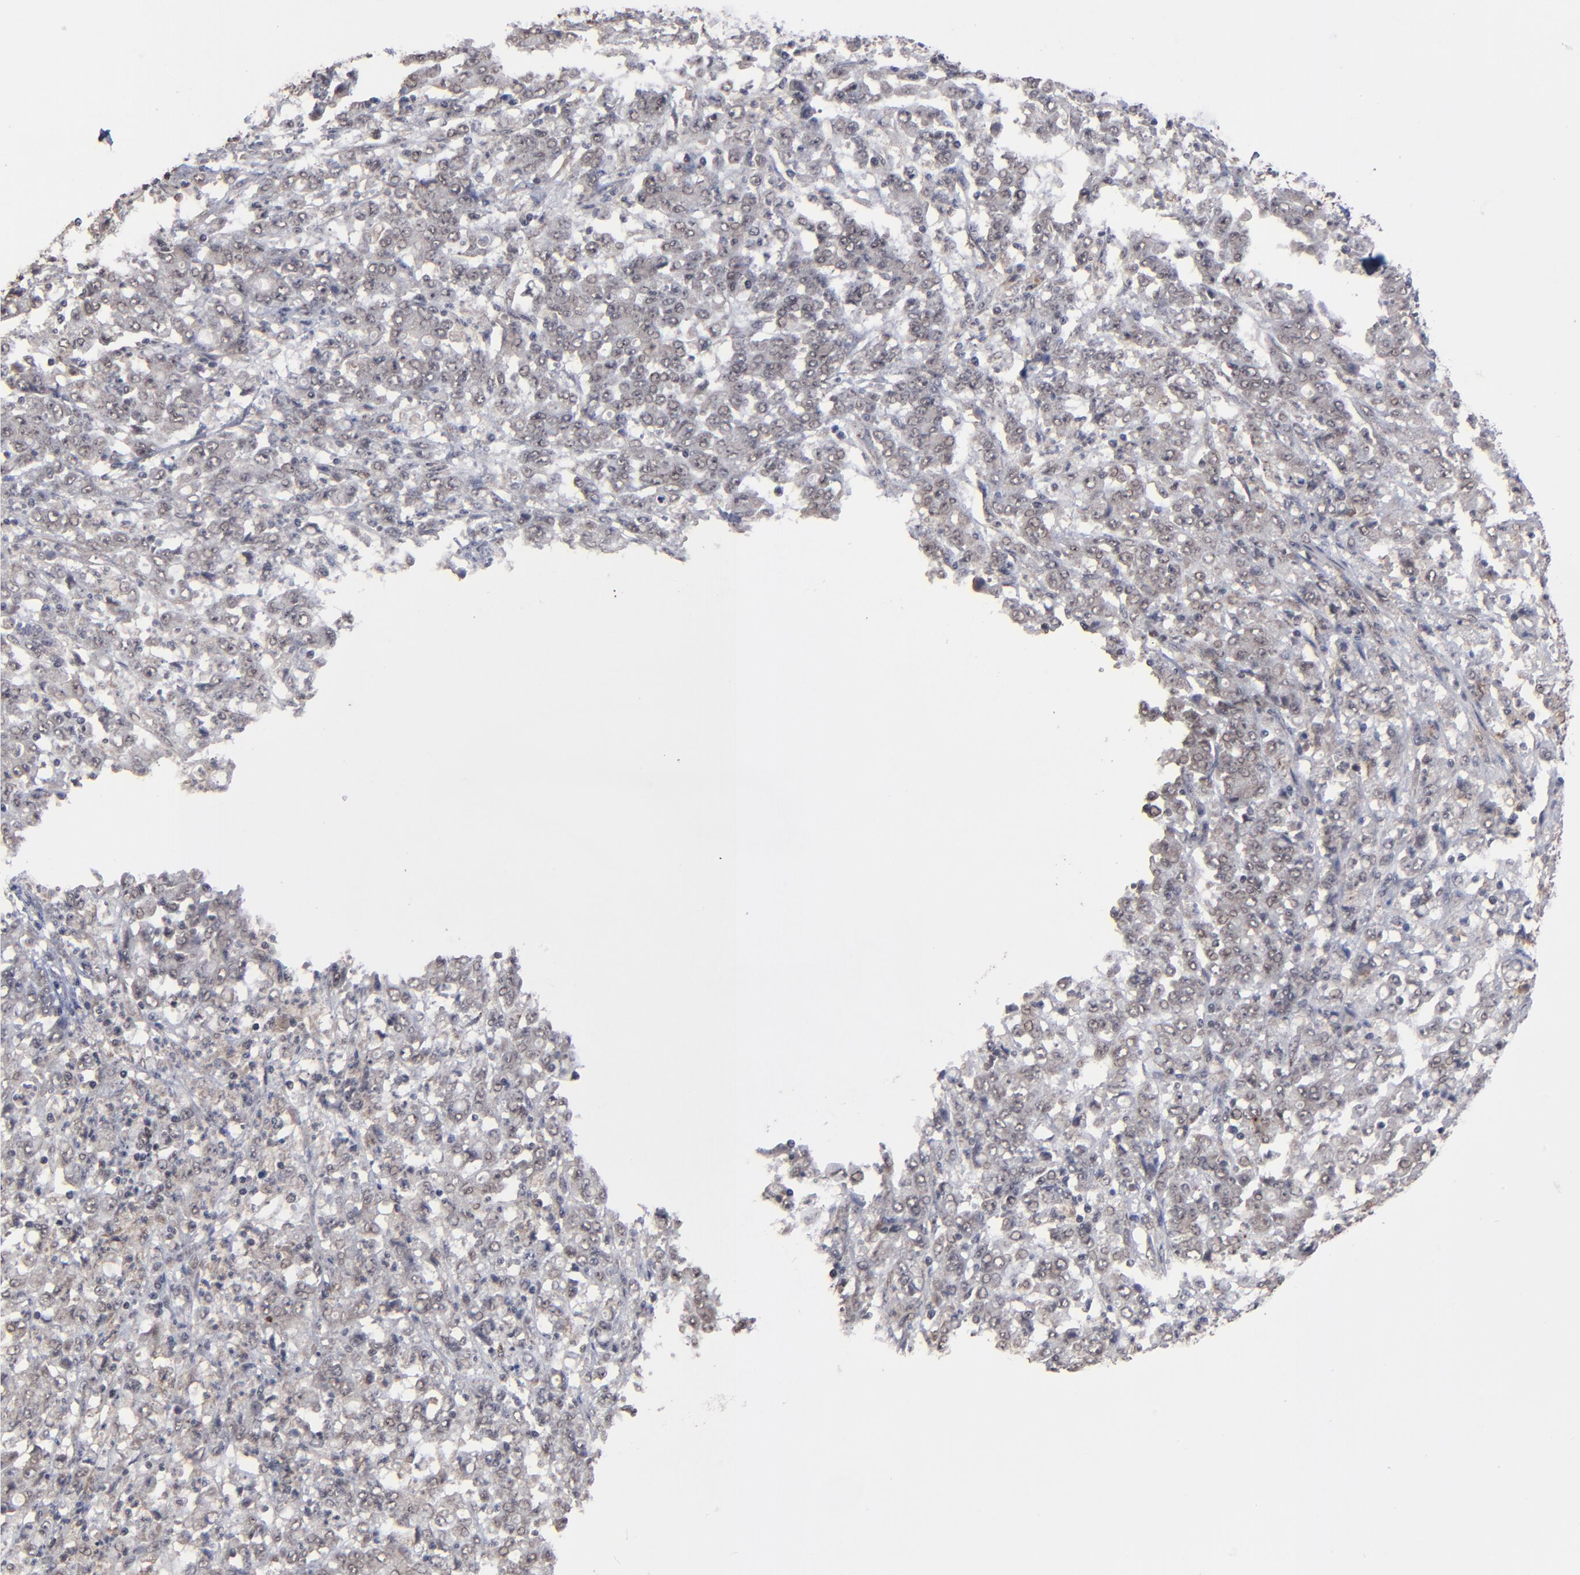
{"staining": {"intensity": "weak", "quantity": "<25%", "location": "cytoplasmic/membranous,nuclear"}, "tissue": "stomach cancer", "cell_type": "Tumor cells", "image_type": "cancer", "snomed": [{"axis": "morphology", "description": "Adenocarcinoma, NOS"}, {"axis": "topography", "description": "Stomach, lower"}], "caption": "Histopathology image shows no protein expression in tumor cells of stomach cancer (adenocarcinoma) tissue.", "gene": "BNIP3", "patient": {"sex": "female", "age": 71}}